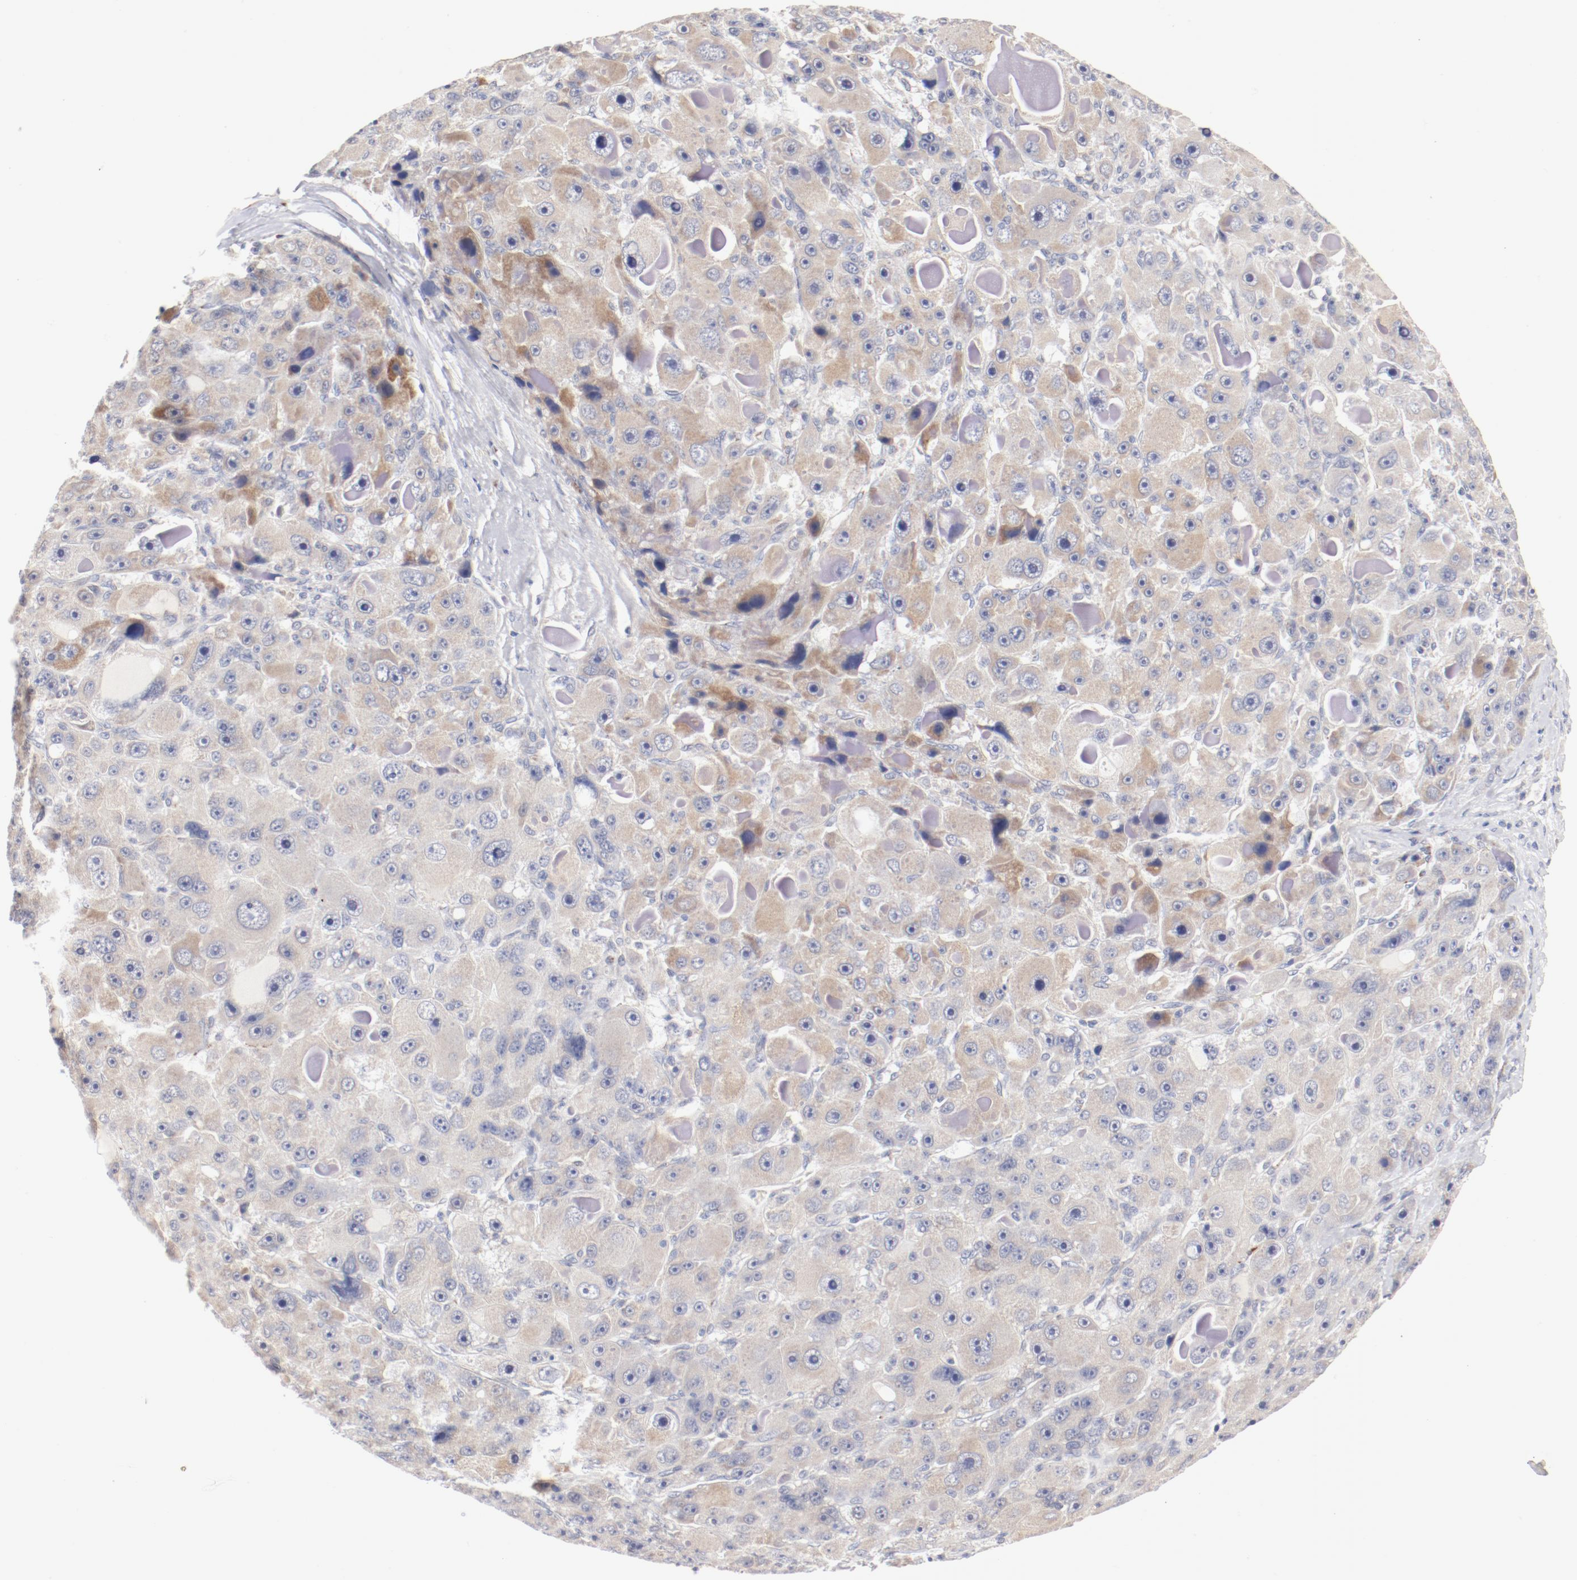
{"staining": {"intensity": "moderate", "quantity": ">75%", "location": "cytoplasmic/membranous"}, "tissue": "liver cancer", "cell_type": "Tumor cells", "image_type": "cancer", "snomed": [{"axis": "morphology", "description": "Carcinoma, Hepatocellular, NOS"}, {"axis": "topography", "description": "Liver"}], "caption": "DAB immunohistochemical staining of hepatocellular carcinoma (liver) displays moderate cytoplasmic/membranous protein expression in approximately >75% of tumor cells.", "gene": "MRPL58", "patient": {"sex": "male", "age": 76}}